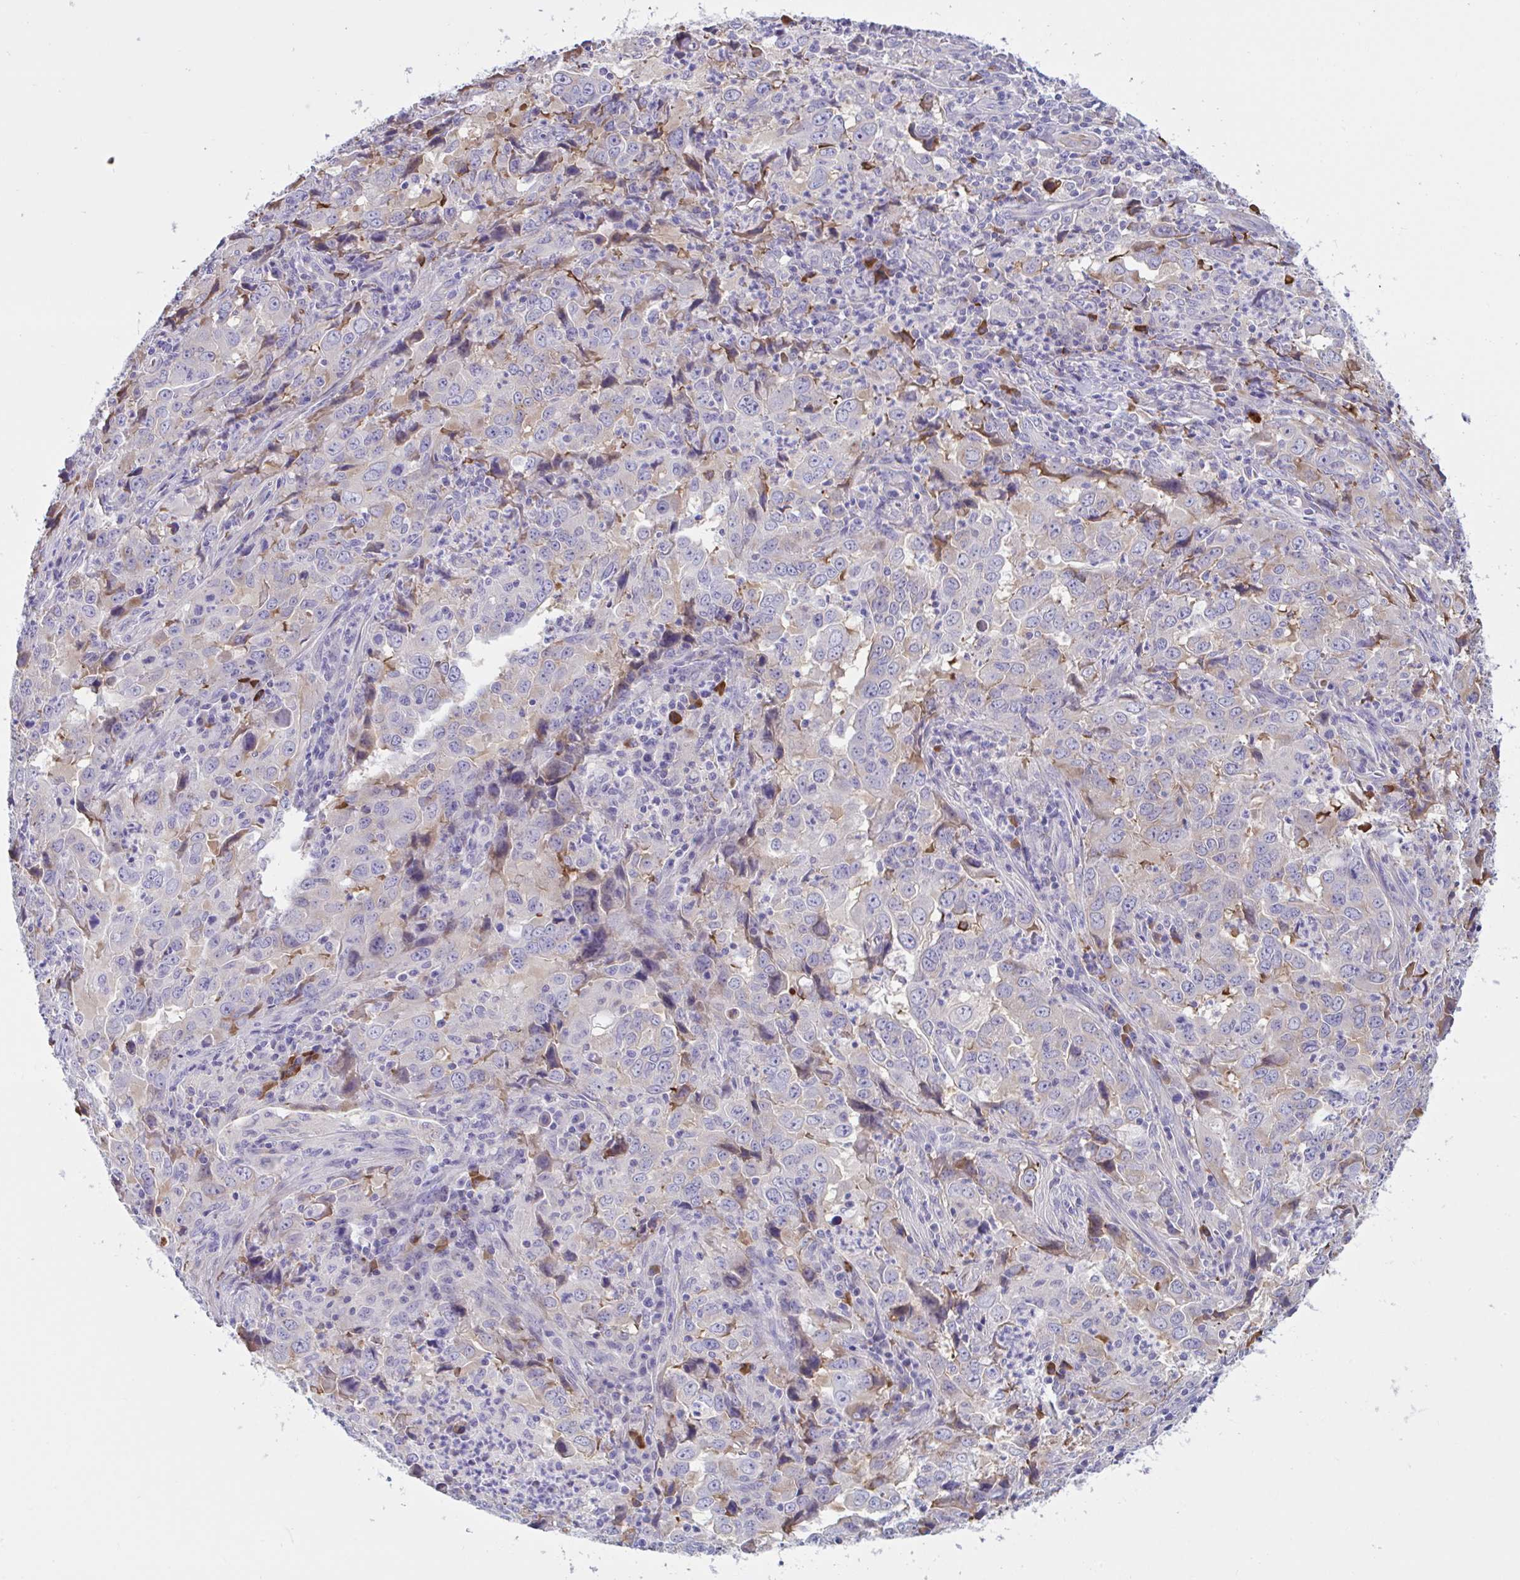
{"staining": {"intensity": "weak", "quantity": "<25%", "location": "cytoplasmic/membranous"}, "tissue": "lung cancer", "cell_type": "Tumor cells", "image_type": "cancer", "snomed": [{"axis": "morphology", "description": "Adenocarcinoma, NOS"}, {"axis": "topography", "description": "Lung"}], "caption": "IHC image of neoplastic tissue: lung cancer (adenocarcinoma) stained with DAB (3,3'-diaminobenzidine) exhibits no significant protein positivity in tumor cells.", "gene": "MS4A14", "patient": {"sex": "male", "age": 67}}